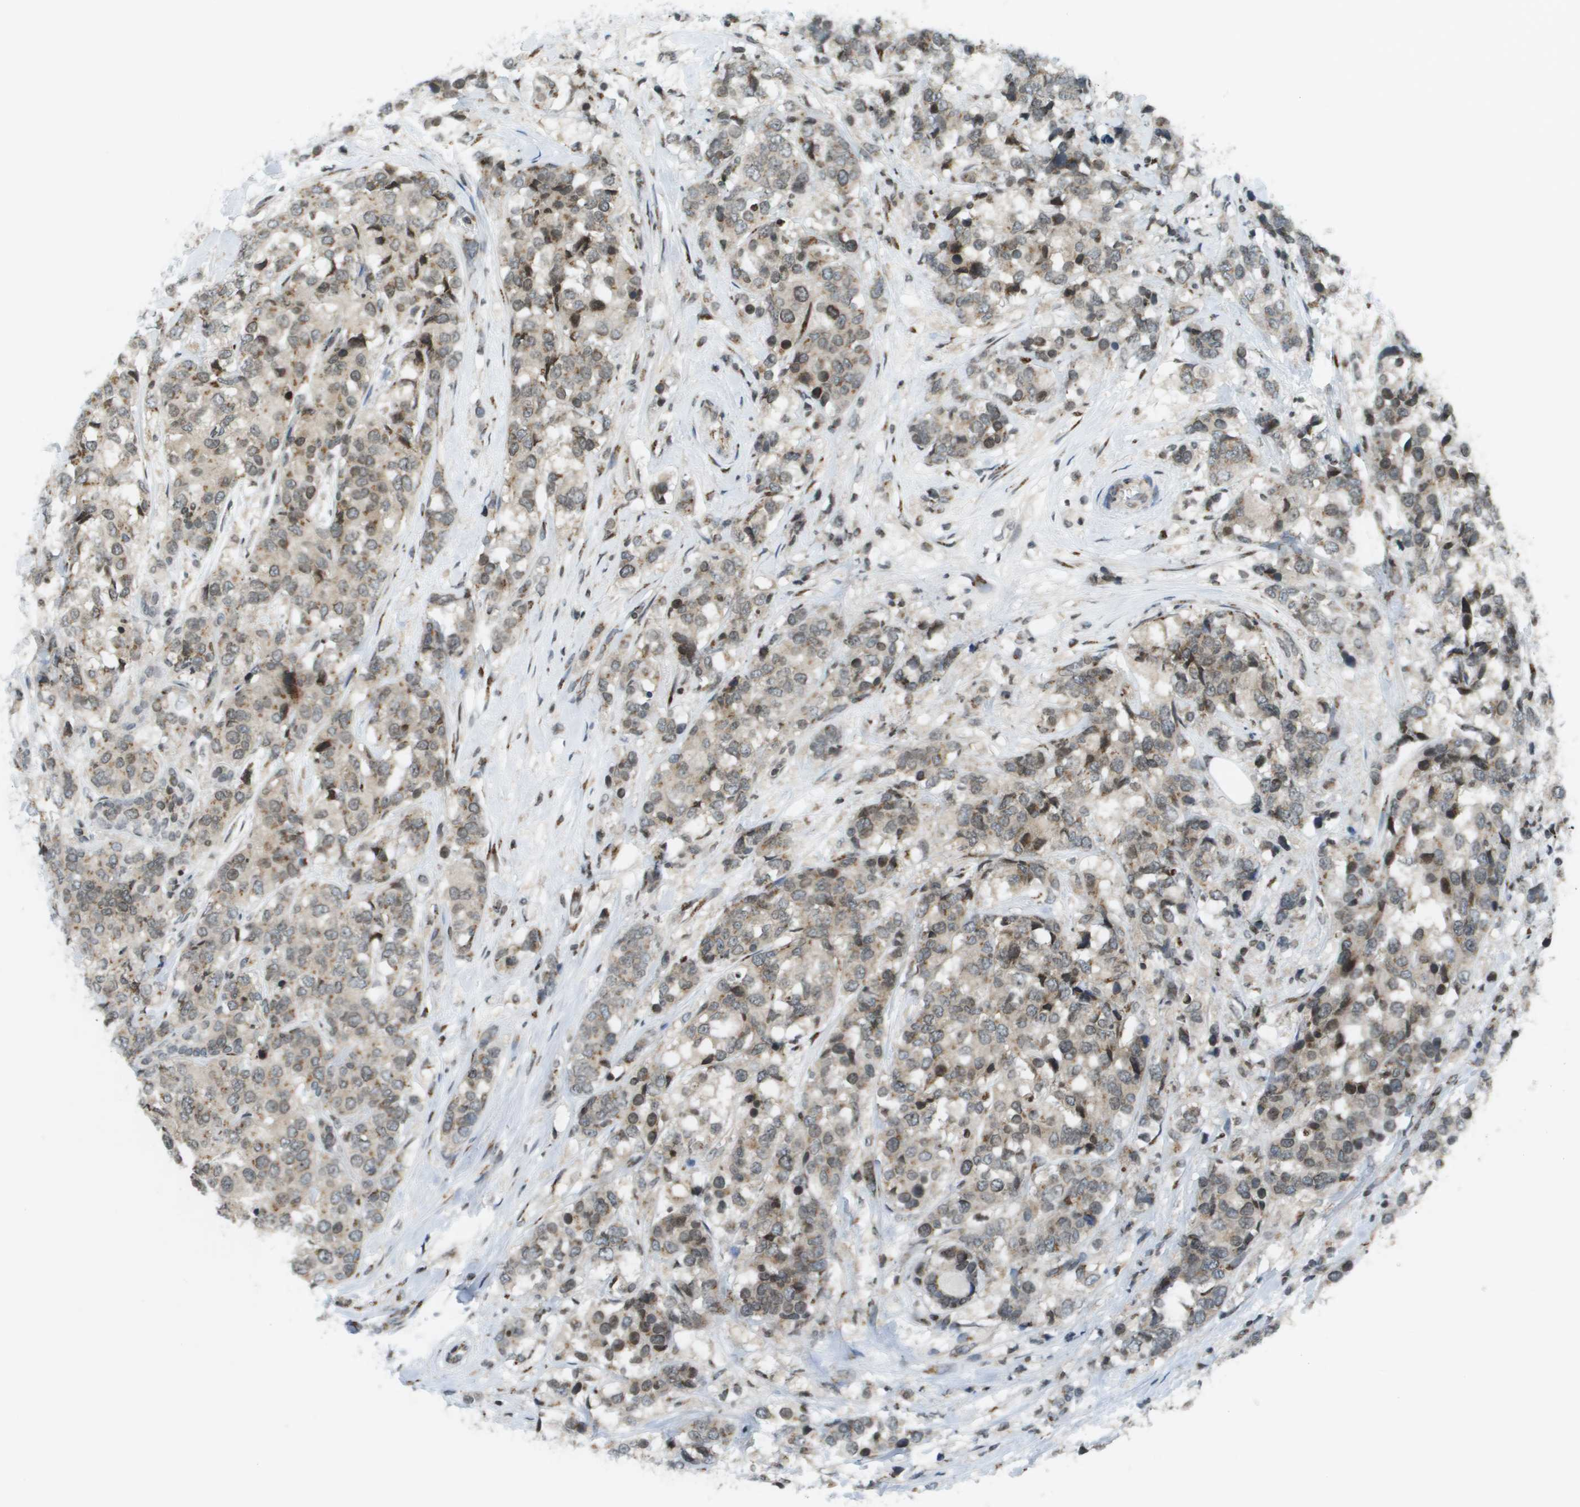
{"staining": {"intensity": "moderate", "quantity": "25%-75%", "location": "cytoplasmic/membranous,nuclear"}, "tissue": "breast cancer", "cell_type": "Tumor cells", "image_type": "cancer", "snomed": [{"axis": "morphology", "description": "Lobular carcinoma"}, {"axis": "topography", "description": "Breast"}], "caption": "Breast cancer stained with a protein marker displays moderate staining in tumor cells.", "gene": "EVC", "patient": {"sex": "female", "age": 59}}